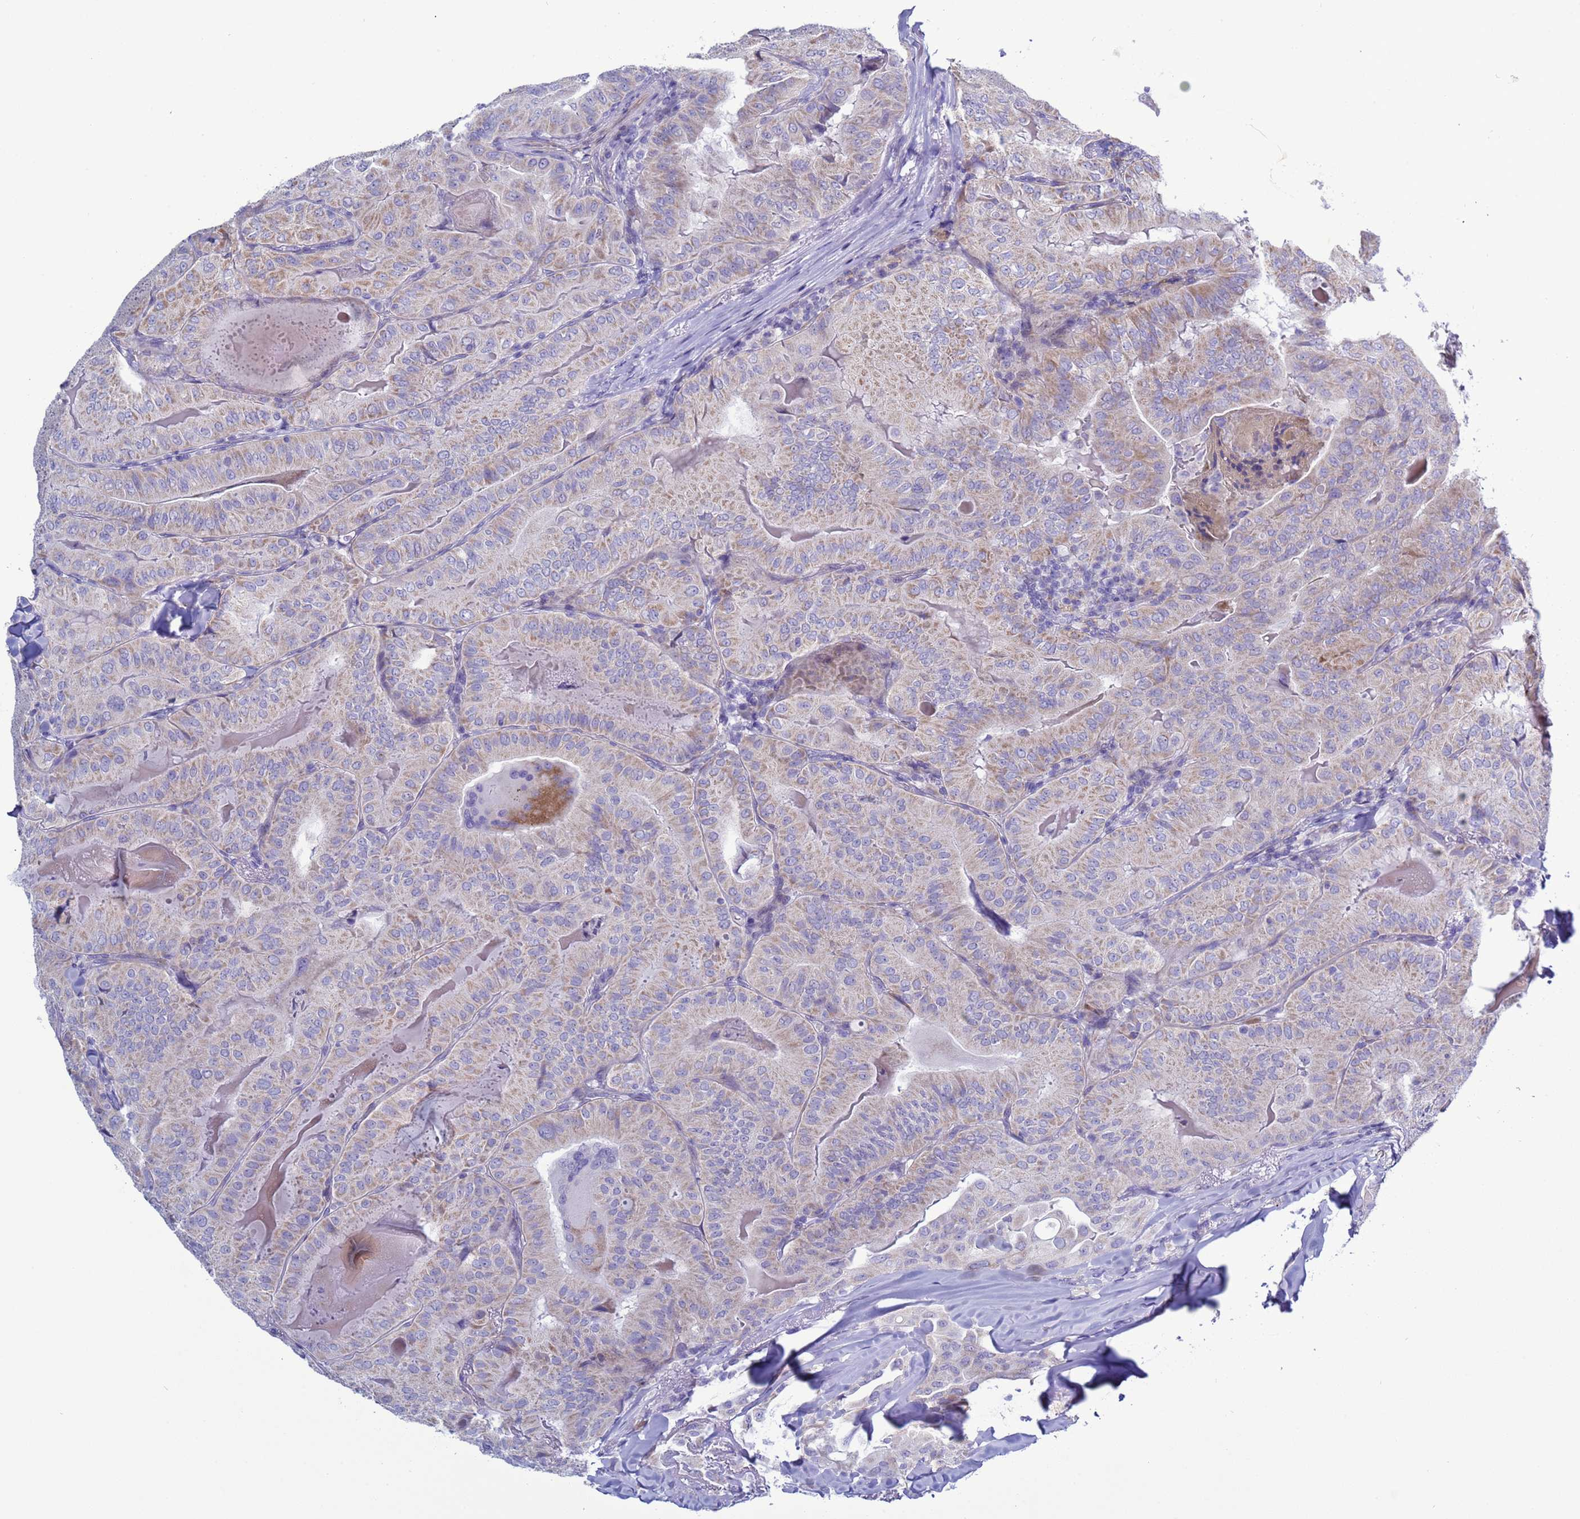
{"staining": {"intensity": "weak", "quantity": "25%-75%", "location": "cytoplasmic/membranous"}, "tissue": "thyroid cancer", "cell_type": "Tumor cells", "image_type": "cancer", "snomed": [{"axis": "morphology", "description": "Papillary adenocarcinoma, NOS"}, {"axis": "topography", "description": "Thyroid gland"}], "caption": "A brown stain labels weak cytoplasmic/membranous expression of a protein in human thyroid cancer tumor cells.", "gene": "ABHD17B", "patient": {"sex": "female", "age": 68}}